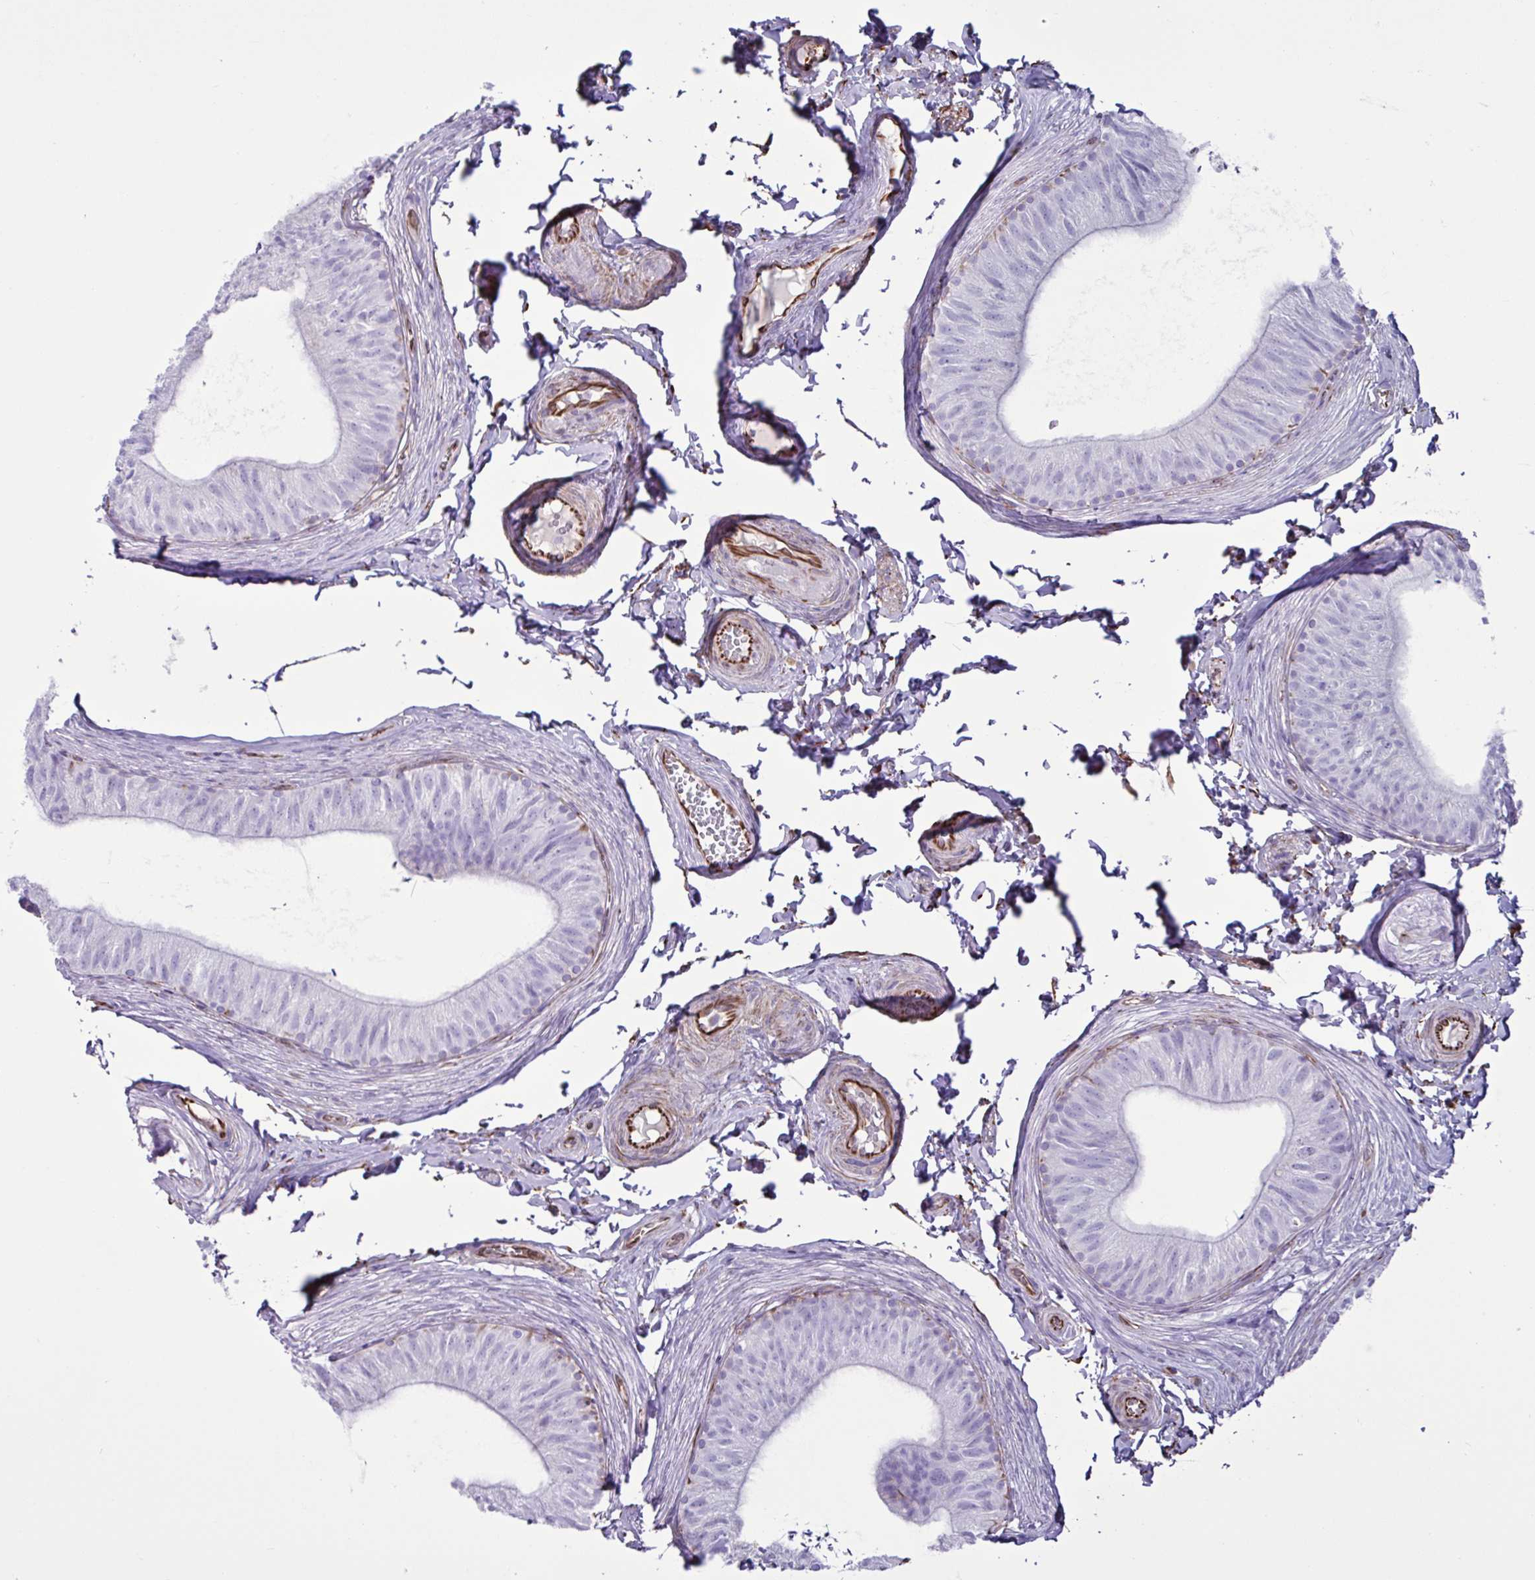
{"staining": {"intensity": "negative", "quantity": "none", "location": "none"}, "tissue": "epididymis", "cell_type": "Glandular cells", "image_type": "normal", "snomed": [{"axis": "morphology", "description": "Normal tissue, NOS"}, {"axis": "topography", "description": "Epididymis, spermatic cord, NOS"}, {"axis": "topography", "description": "Epididymis"}, {"axis": "topography", "description": "Peripheral nerve tissue"}], "caption": "High power microscopy image of an IHC histopathology image of normal epididymis, revealing no significant expression in glandular cells.", "gene": "TMEM86B", "patient": {"sex": "male", "age": 29}}